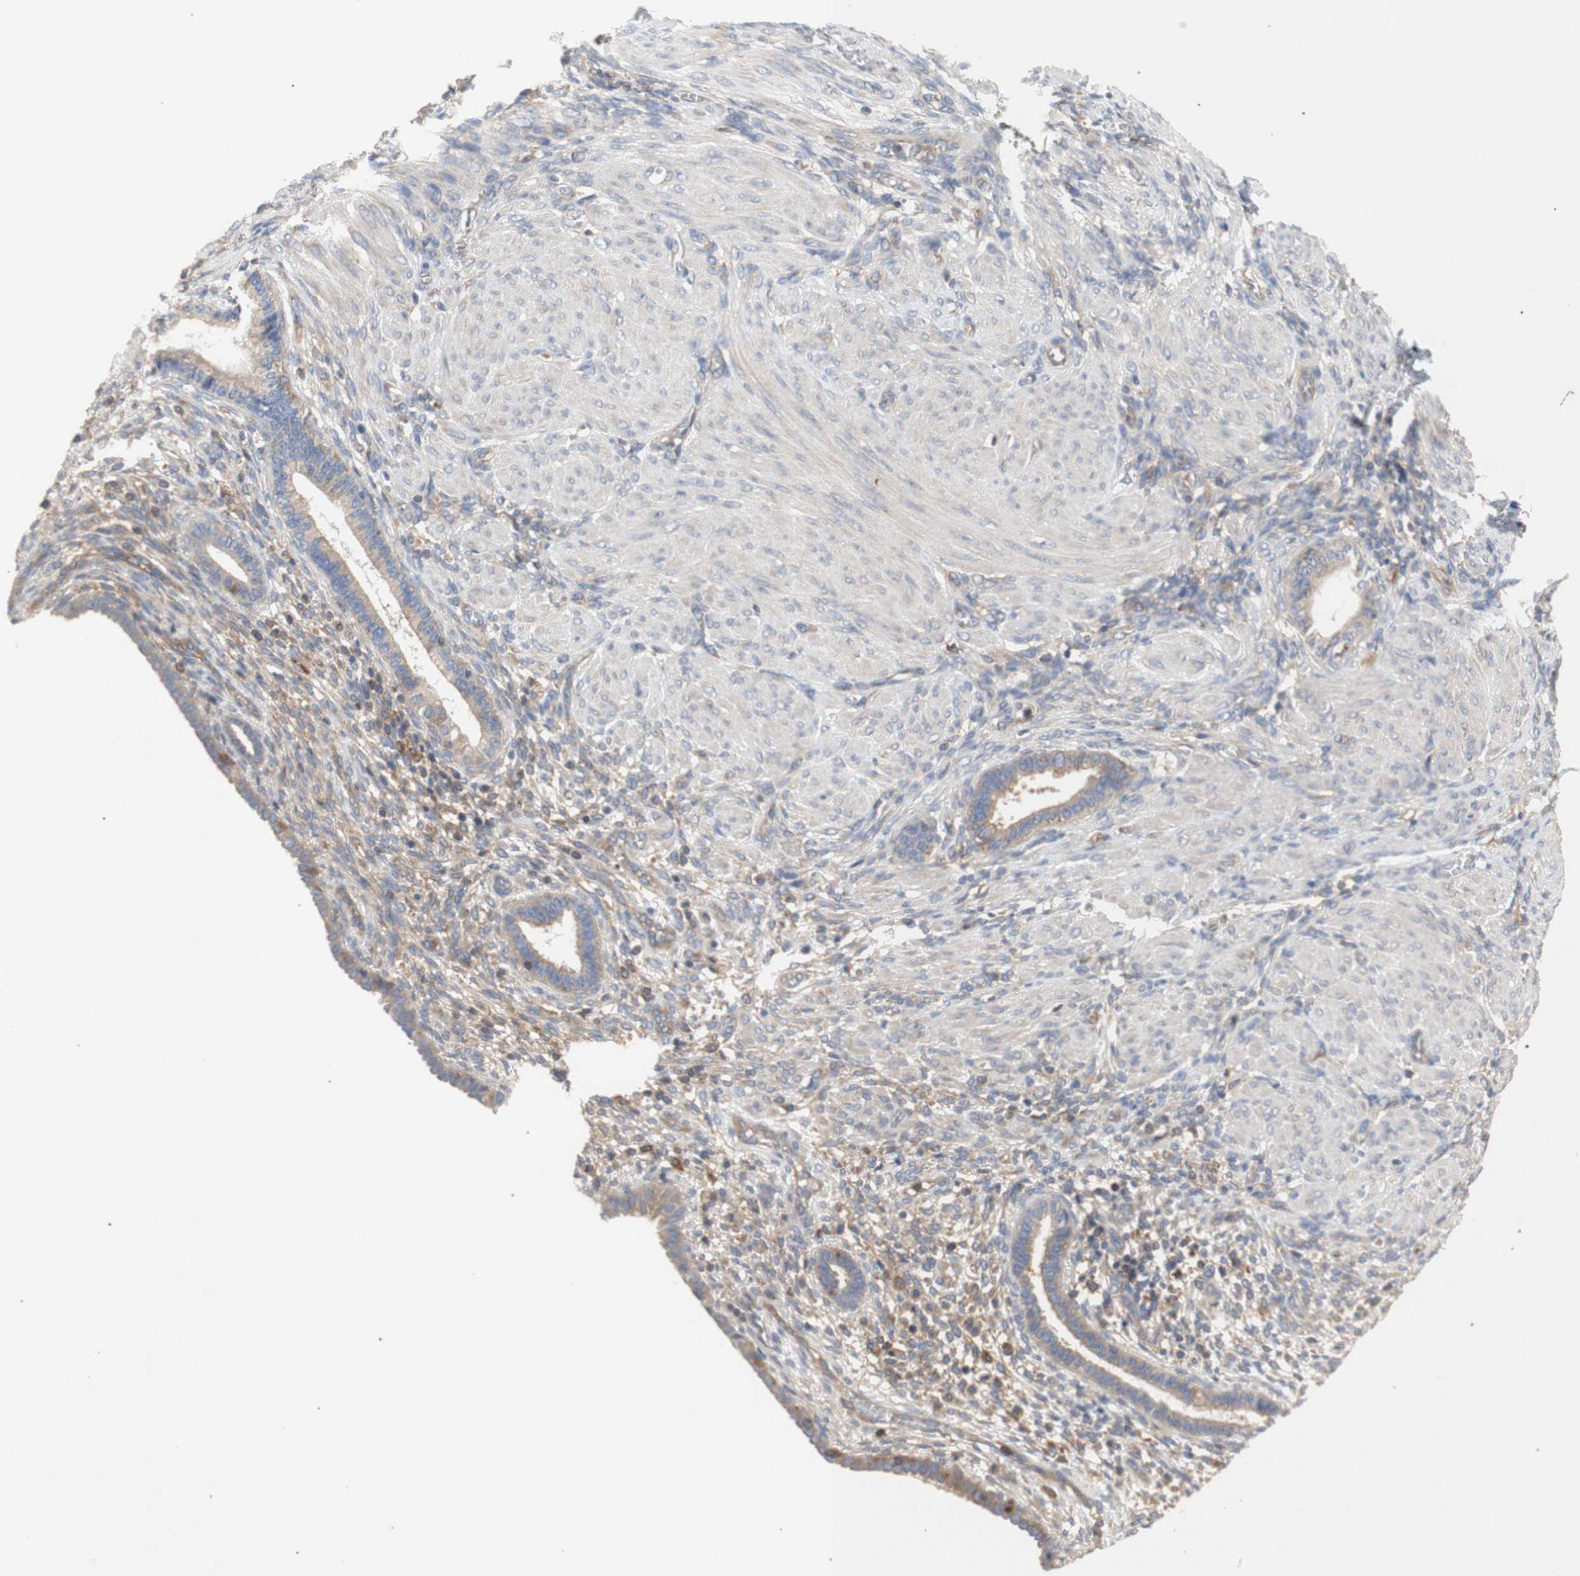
{"staining": {"intensity": "weak", "quantity": ">75%", "location": "cytoplasmic/membranous"}, "tissue": "endometrium", "cell_type": "Cells in endometrial stroma", "image_type": "normal", "snomed": [{"axis": "morphology", "description": "Normal tissue, NOS"}, {"axis": "topography", "description": "Endometrium"}], "caption": "IHC of normal endometrium exhibits low levels of weak cytoplasmic/membranous positivity in approximately >75% of cells in endometrial stroma. (Stains: DAB (3,3'-diaminobenzidine) in brown, nuclei in blue, Microscopy: brightfield microscopy at high magnification).", "gene": "IKBKG", "patient": {"sex": "female", "age": 72}}